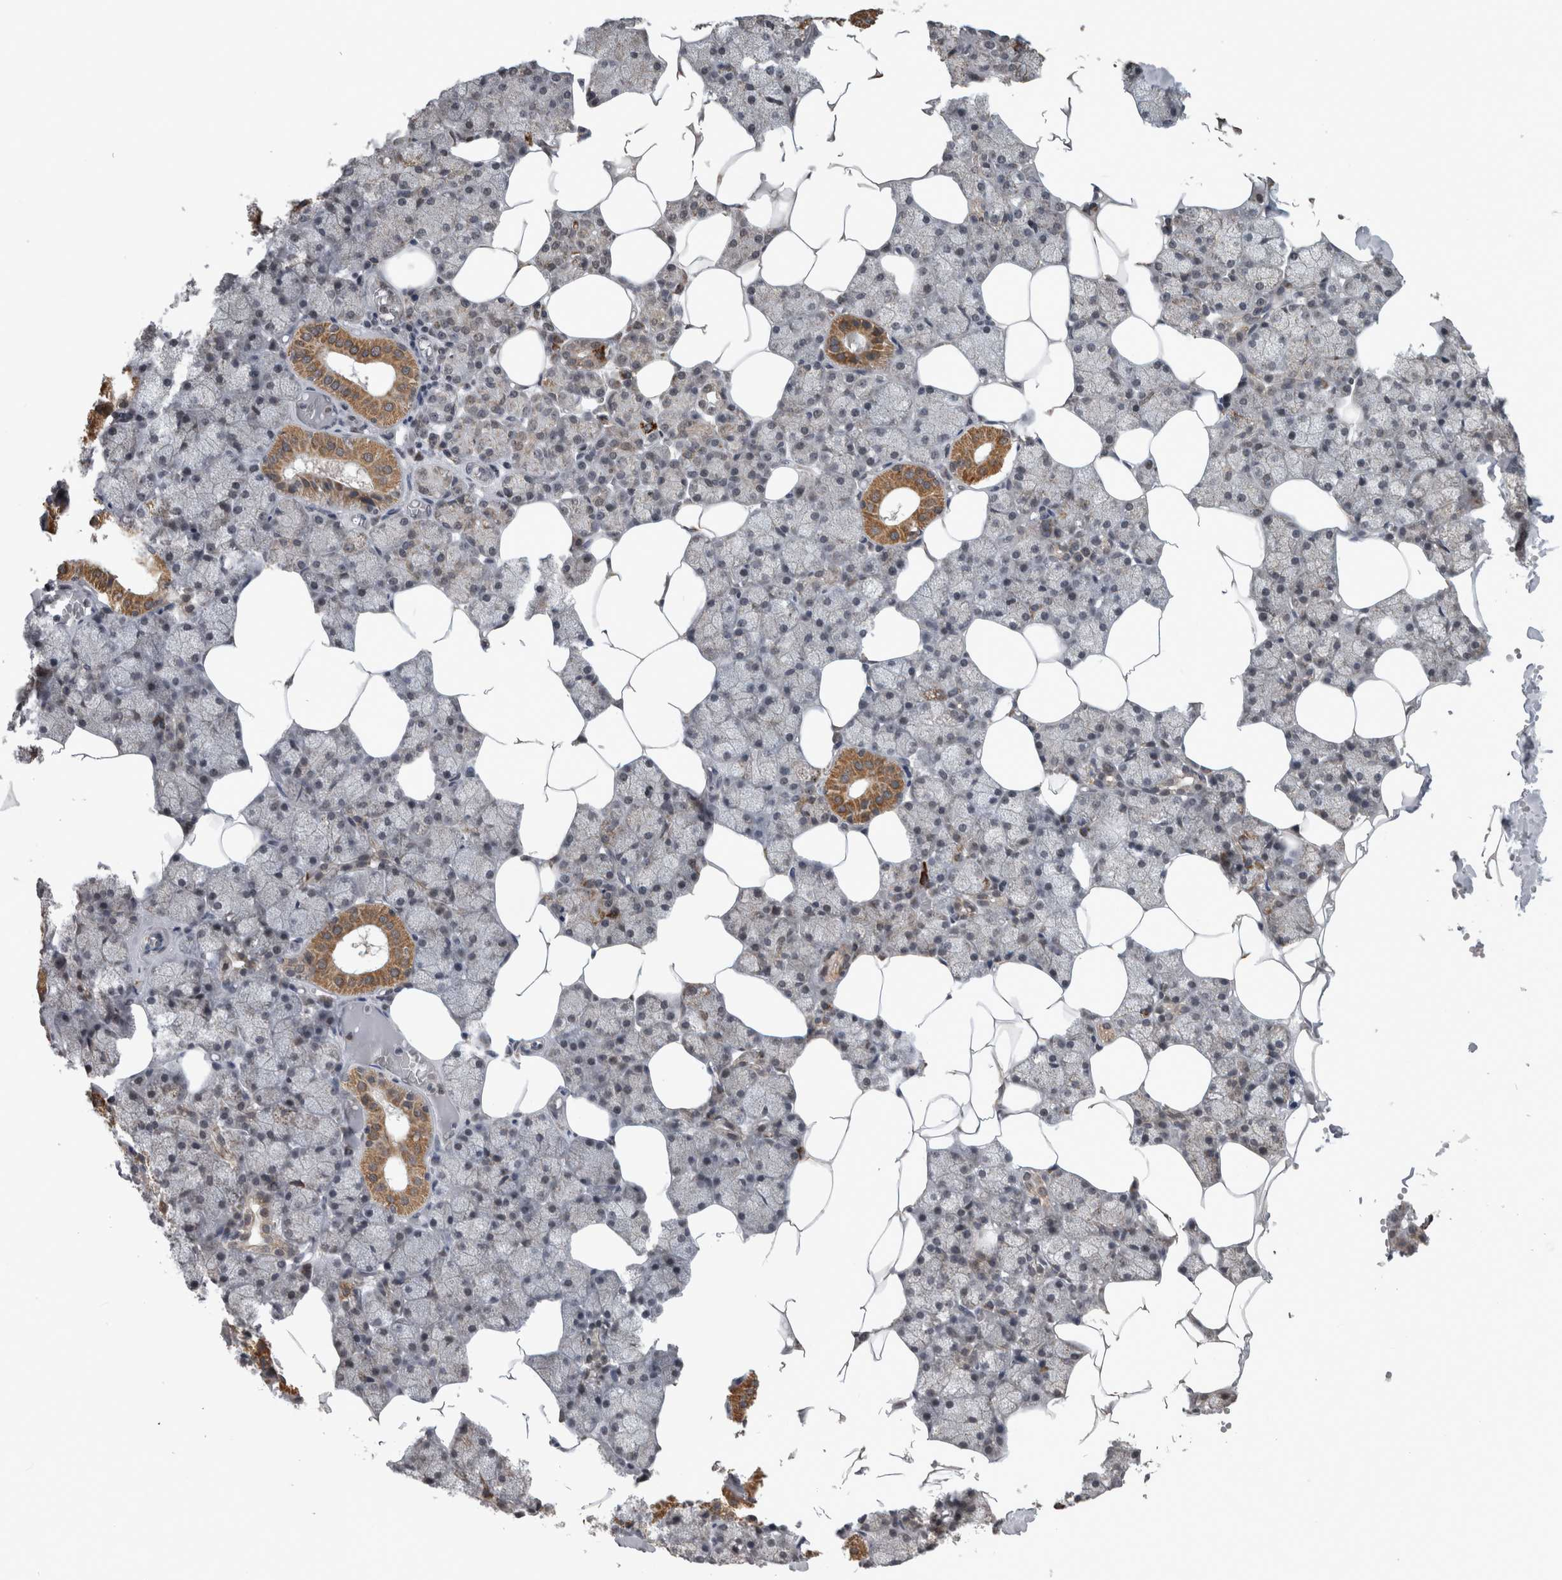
{"staining": {"intensity": "moderate", "quantity": "<25%", "location": "cytoplasmic/membranous"}, "tissue": "salivary gland", "cell_type": "Glandular cells", "image_type": "normal", "snomed": [{"axis": "morphology", "description": "Normal tissue, NOS"}, {"axis": "topography", "description": "Salivary gland"}], "caption": "Immunohistochemical staining of benign salivary gland shows <25% levels of moderate cytoplasmic/membranous protein staining in about <25% of glandular cells.", "gene": "OR2K2", "patient": {"sex": "male", "age": 62}}